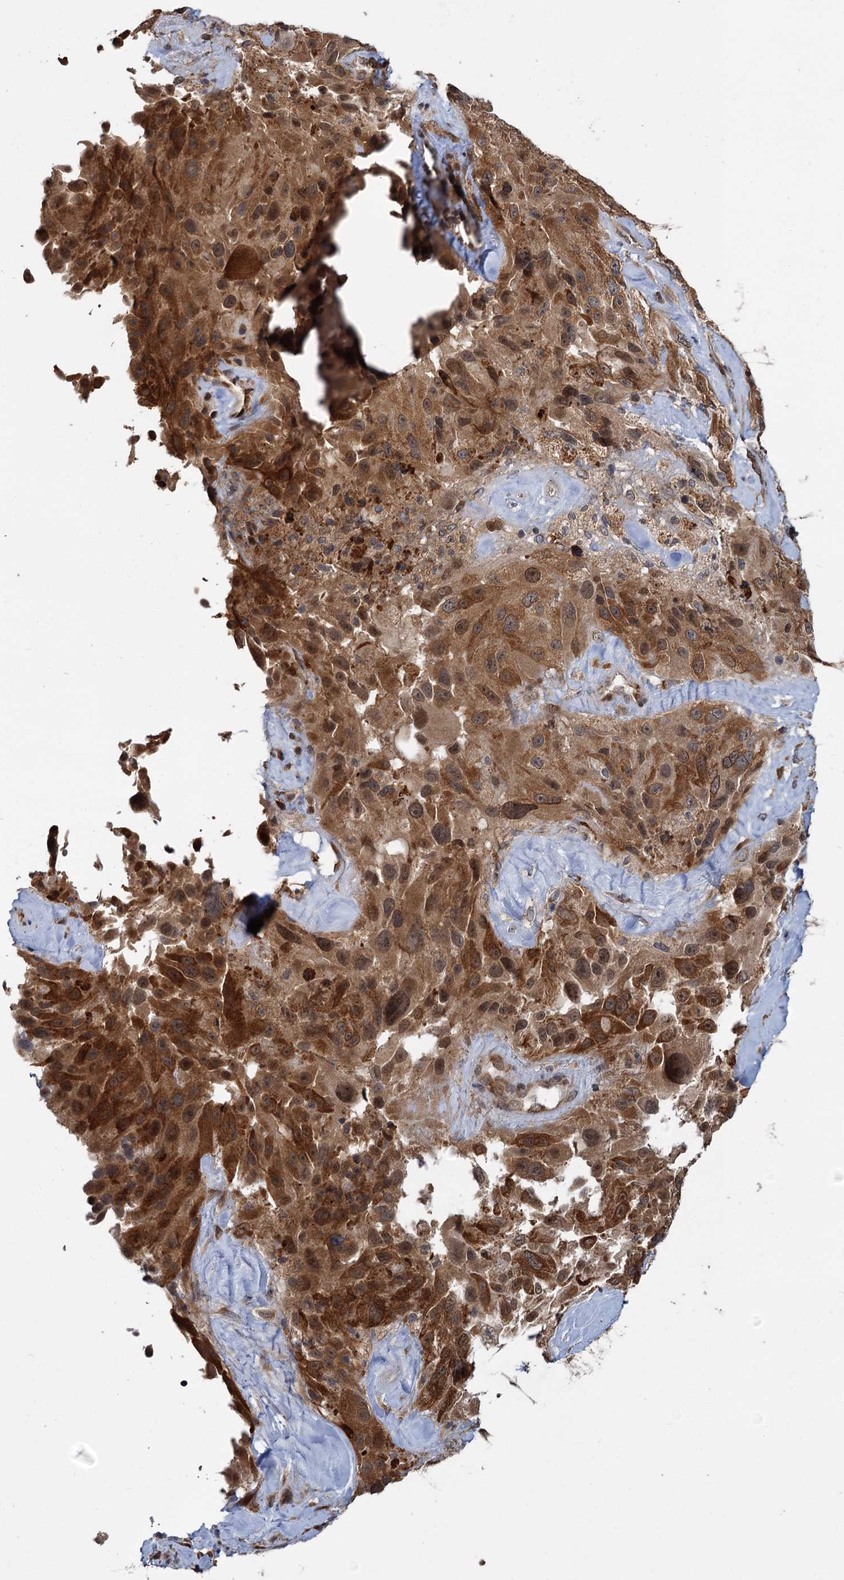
{"staining": {"intensity": "strong", "quantity": ">75%", "location": "cytoplasmic/membranous"}, "tissue": "melanoma", "cell_type": "Tumor cells", "image_type": "cancer", "snomed": [{"axis": "morphology", "description": "Malignant melanoma, Metastatic site"}, {"axis": "topography", "description": "Lymph node"}], "caption": "IHC histopathology image of neoplastic tissue: melanoma stained using immunohistochemistry (IHC) exhibits high levels of strong protein expression localized specifically in the cytoplasmic/membranous of tumor cells, appearing as a cytoplasmic/membranous brown color.", "gene": "APBA2", "patient": {"sex": "male", "age": 62}}